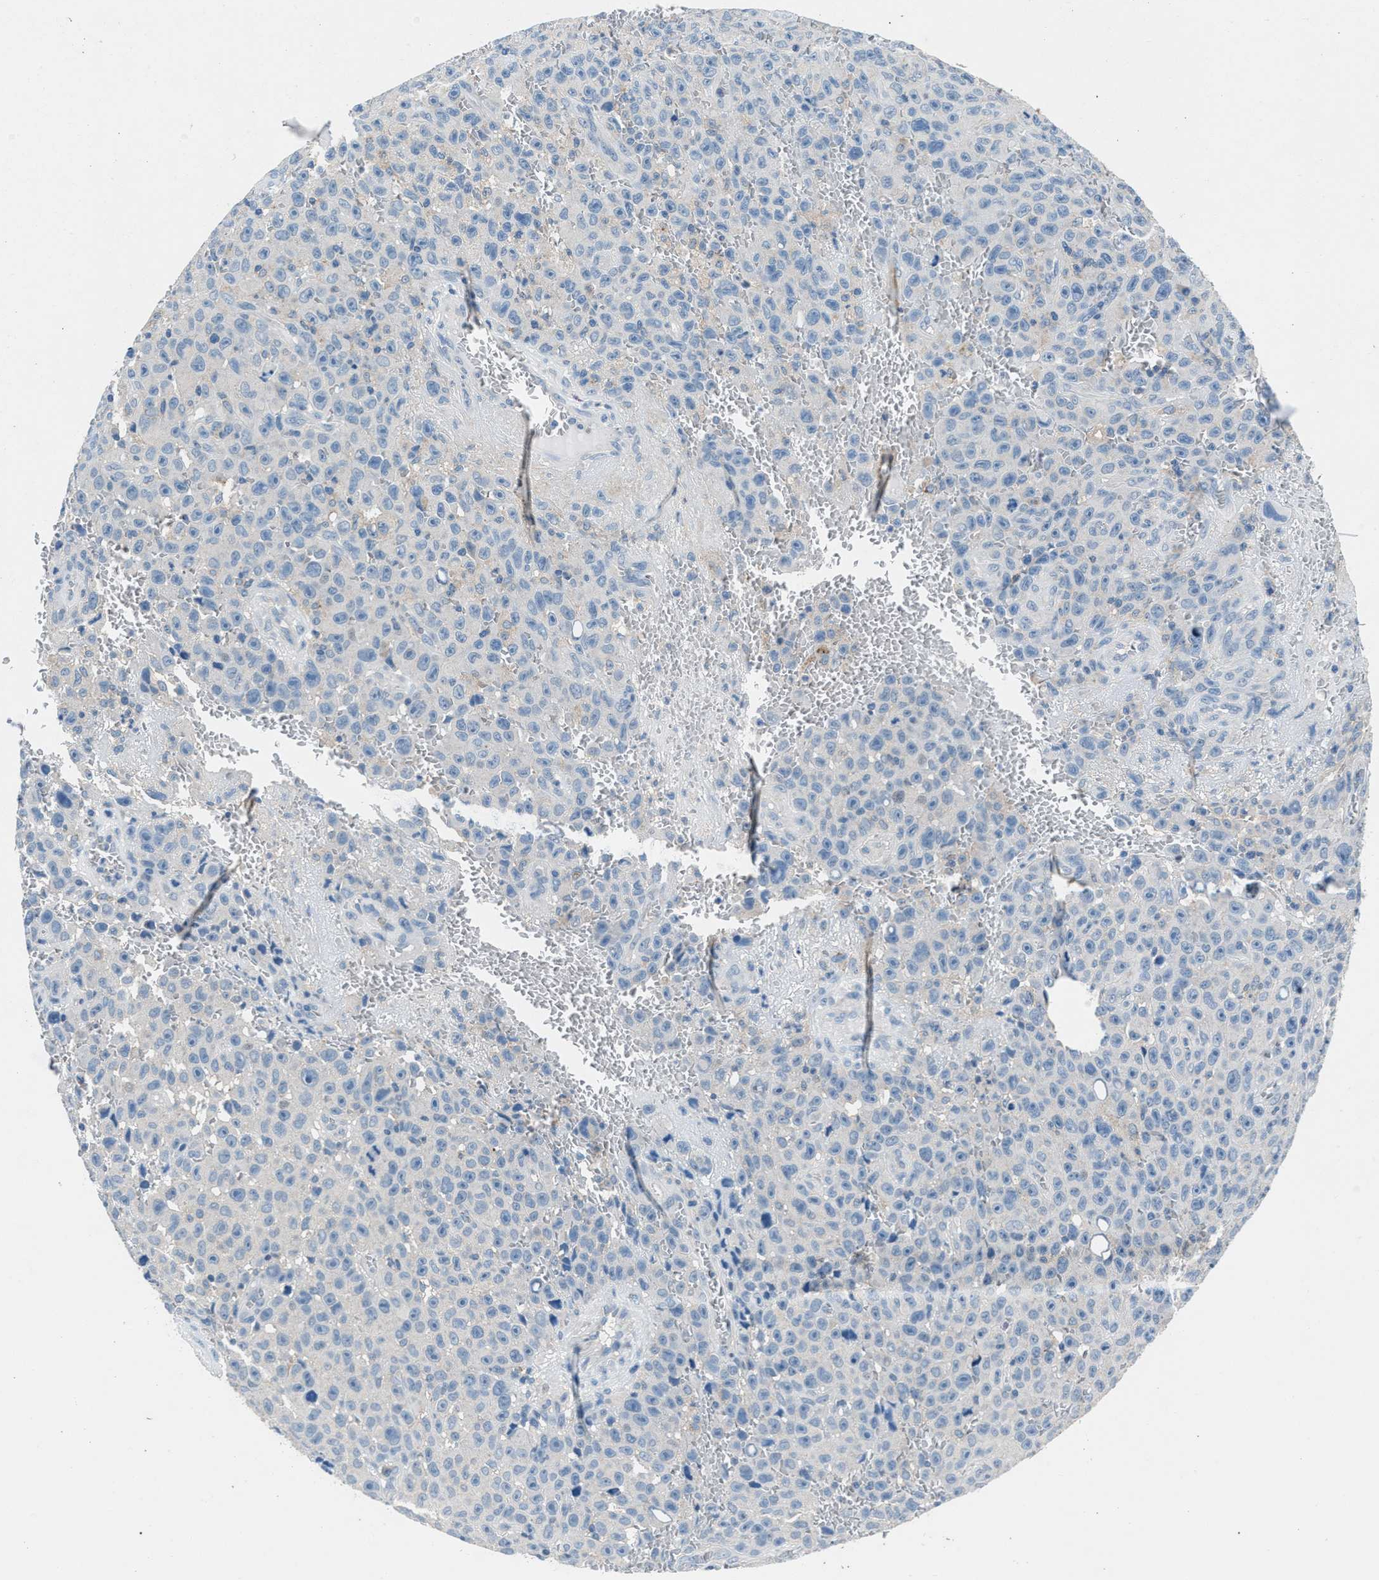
{"staining": {"intensity": "negative", "quantity": "none", "location": "none"}, "tissue": "melanoma", "cell_type": "Tumor cells", "image_type": "cancer", "snomed": [{"axis": "morphology", "description": "Malignant melanoma, NOS"}, {"axis": "topography", "description": "Skin"}], "caption": "High power microscopy photomicrograph of an IHC photomicrograph of melanoma, revealing no significant expression in tumor cells.", "gene": "DENND6B", "patient": {"sex": "female", "age": 82}}